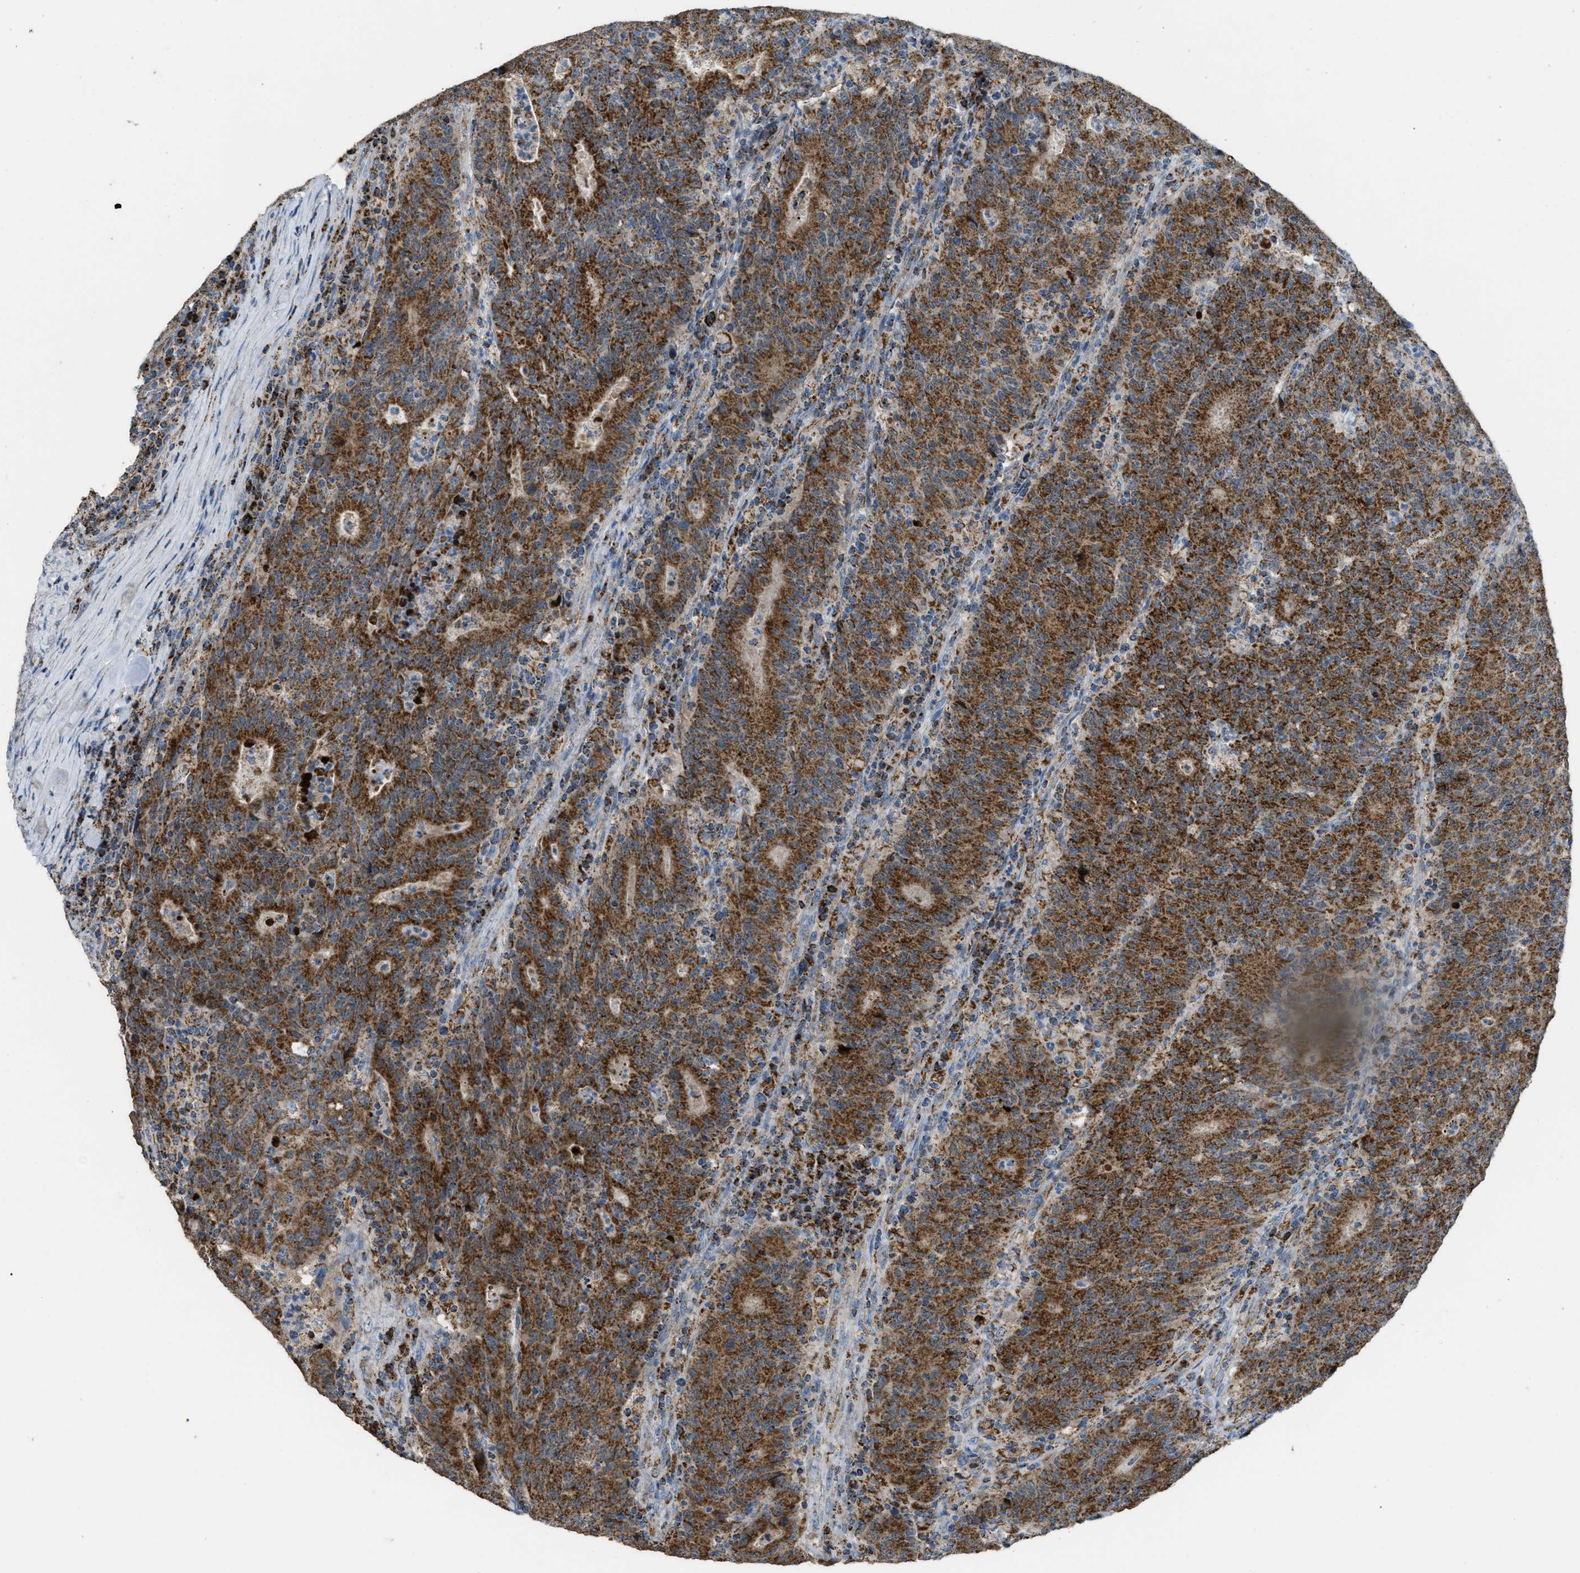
{"staining": {"intensity": "moderate", "quantity": ">75%", "location": "cytoplasmic/membranous"}, "tissue": "colorectal cancer", "cell_type": "Tumor cells", "image_type": "cancer", "snomed": [{"axis": "morphology", "description": "Adenocarcinoma, NOS"}, {"axis": "topography", "description": "Colon"}], "caption": "Immunohistochemical staining of human adenocarcinoma (colorectal) displays medium levels of moderate cytoplasmic/membranous protein positivity in approximately >75% of tumor cells.", "gene": "ETFB", "patient": {"sex": "female", "age": 75}}